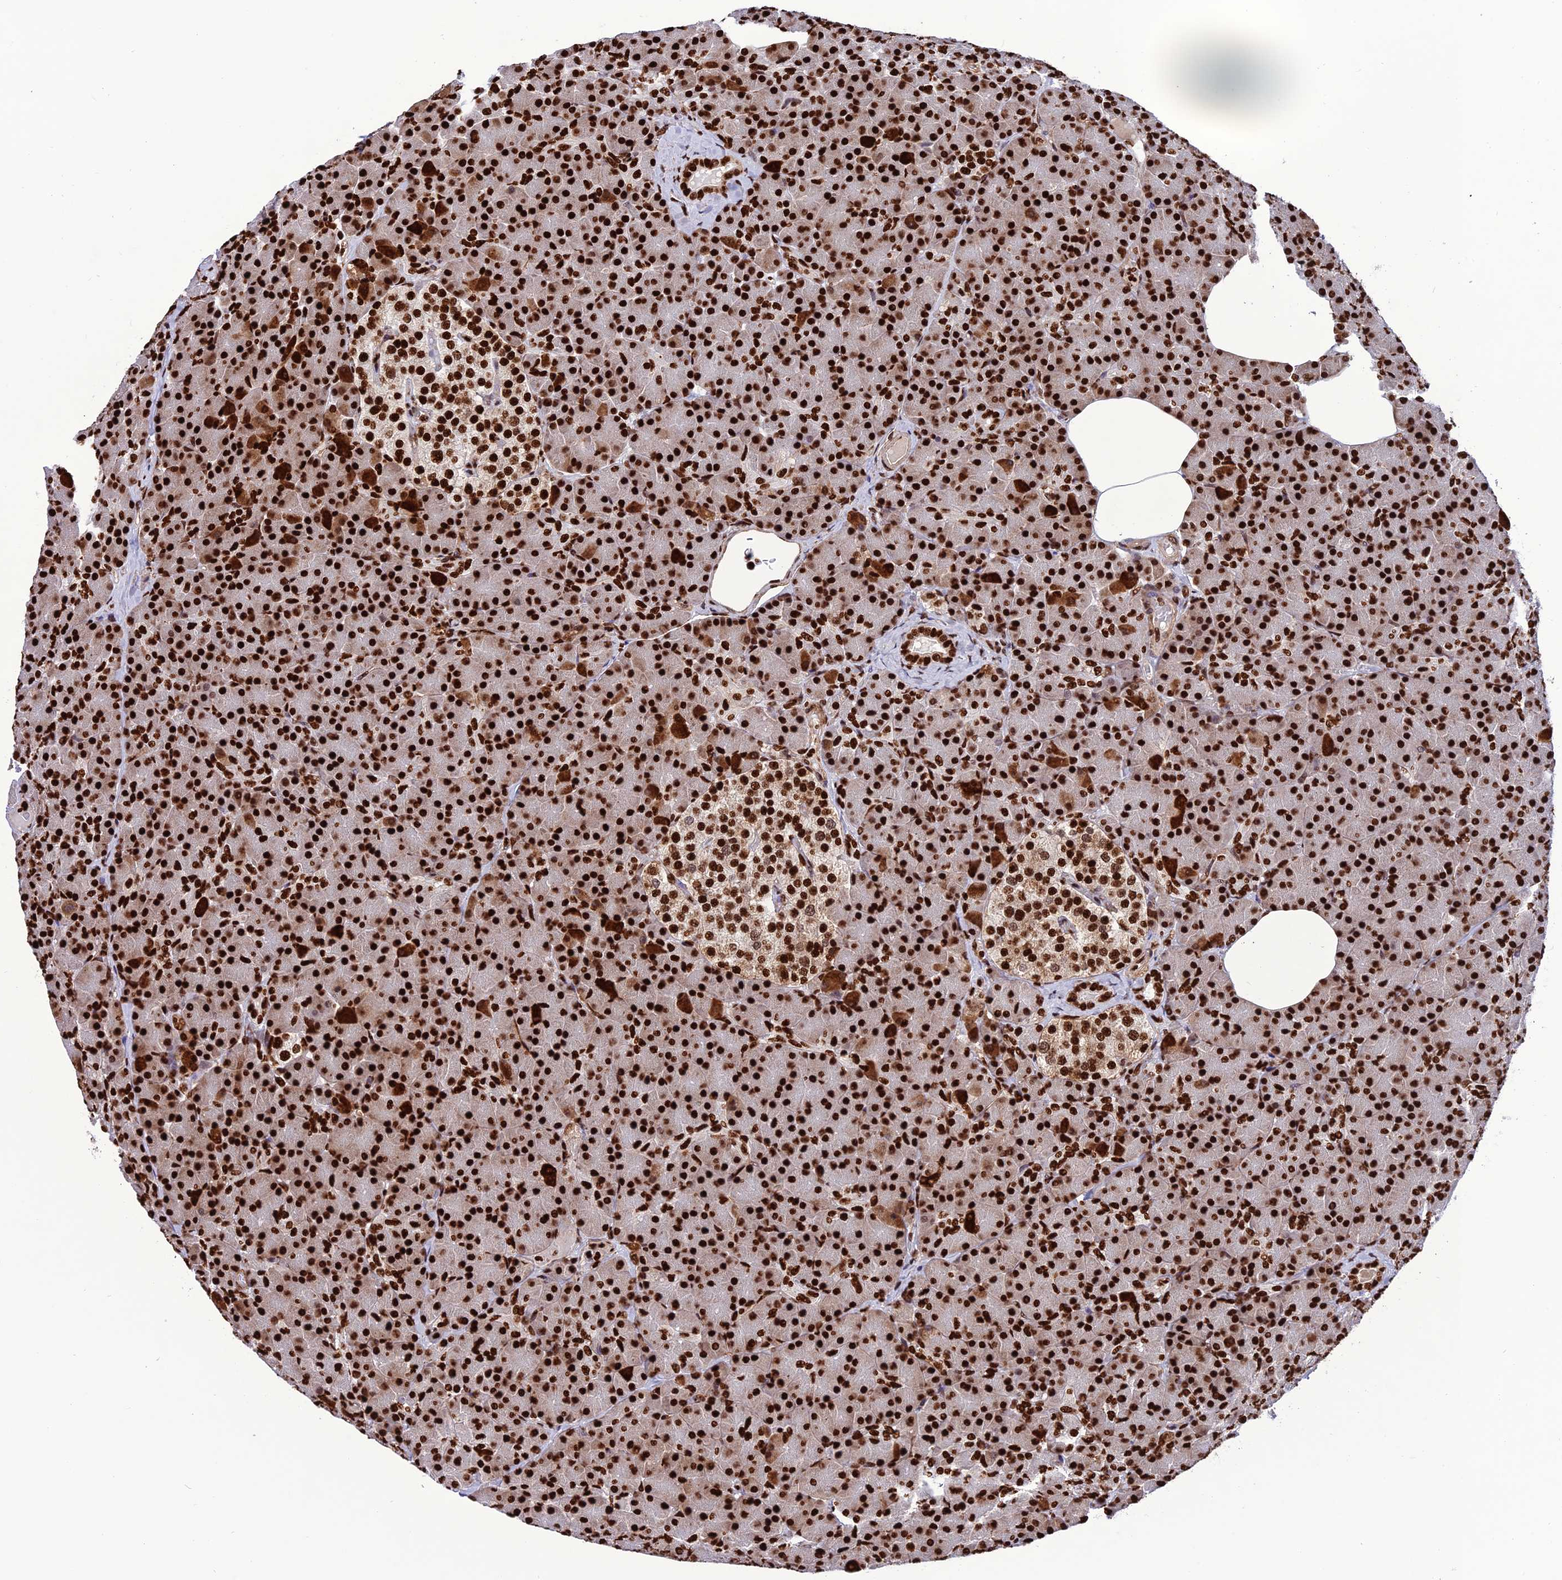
{"staining": {"intensity": "strong", "quantity": ">75%", "location": "cytoplasmic/membranous,nuclear"}, "tissue": "pancreas", "cell_type": "Exocrine glandular cells", "image_type": "normal", "snomed": [{"axis": "morphology", "description": "Normal tissue, NOS"}, {"axis": "topography", "description": "Pancreas"}], "caption": "Protein positivity by immunohistochemistry (IHC) reveals strong cytoplasmic/membranous,nuclear expression in approximately >75% of exocrine glandular cells in unremarkable pancreas.", "gene": "INO80E", "patient": {"sex": "female", "age": 43}}